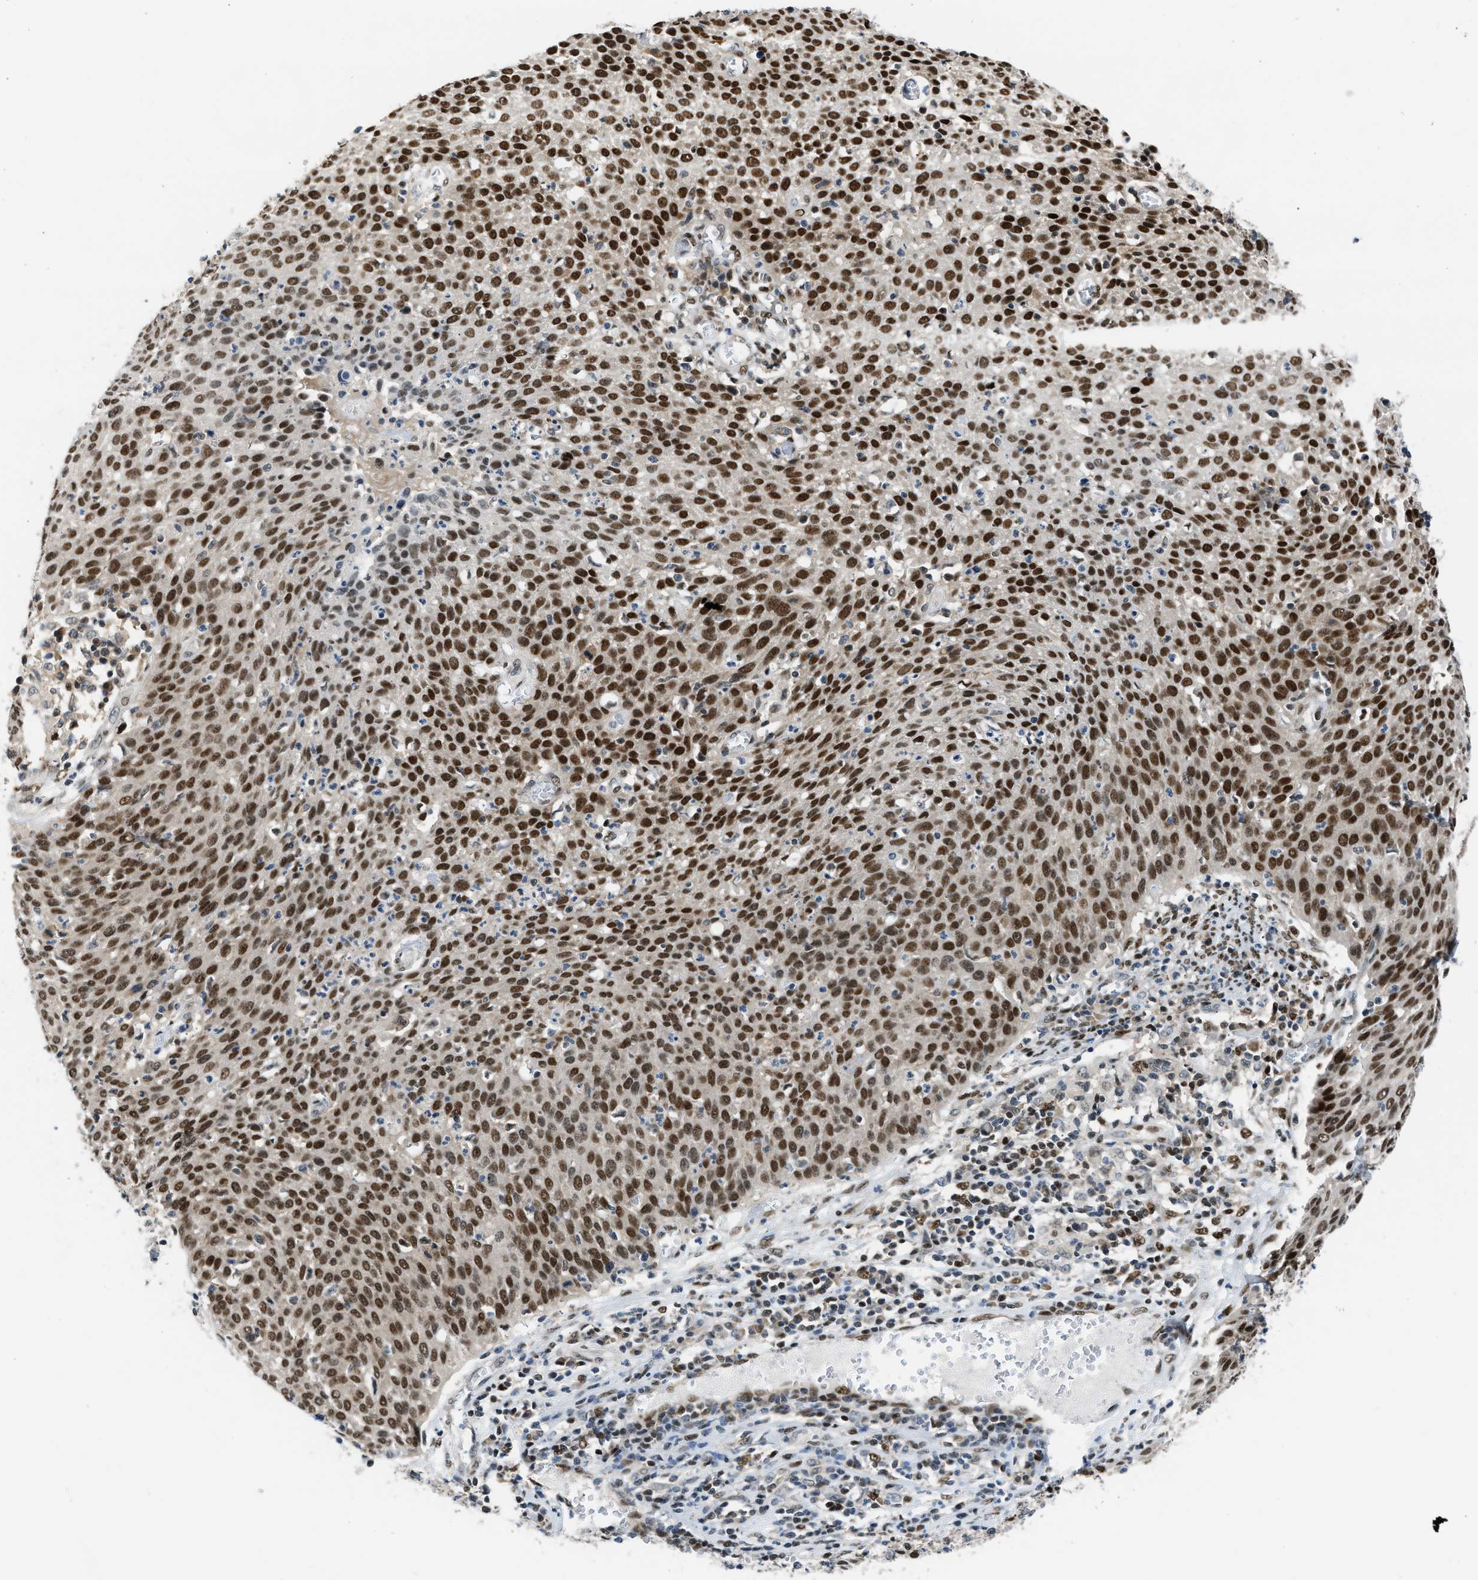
{"staining": {"intensity": "strong", "quantity": ">75%", "location": "nuclear"}, "tissue": "cervical cancer", "cell_type": "Tumor cells", "image_type": "cancer", "snomed": [{"axis": "morphology", "description": "Squamous cell carcinoma, NOS"}, {"axis": "topography", "description": "Cervix"}], "caption": "Immunohistochemical staining of human cervical cancer (squamous cell carcinoma) exhibits high levels of strong nuclear protein positivity in about >75% of tumor cells.", "gene": "SSBP2", "patient": {"sex": "female", "age": 38}}